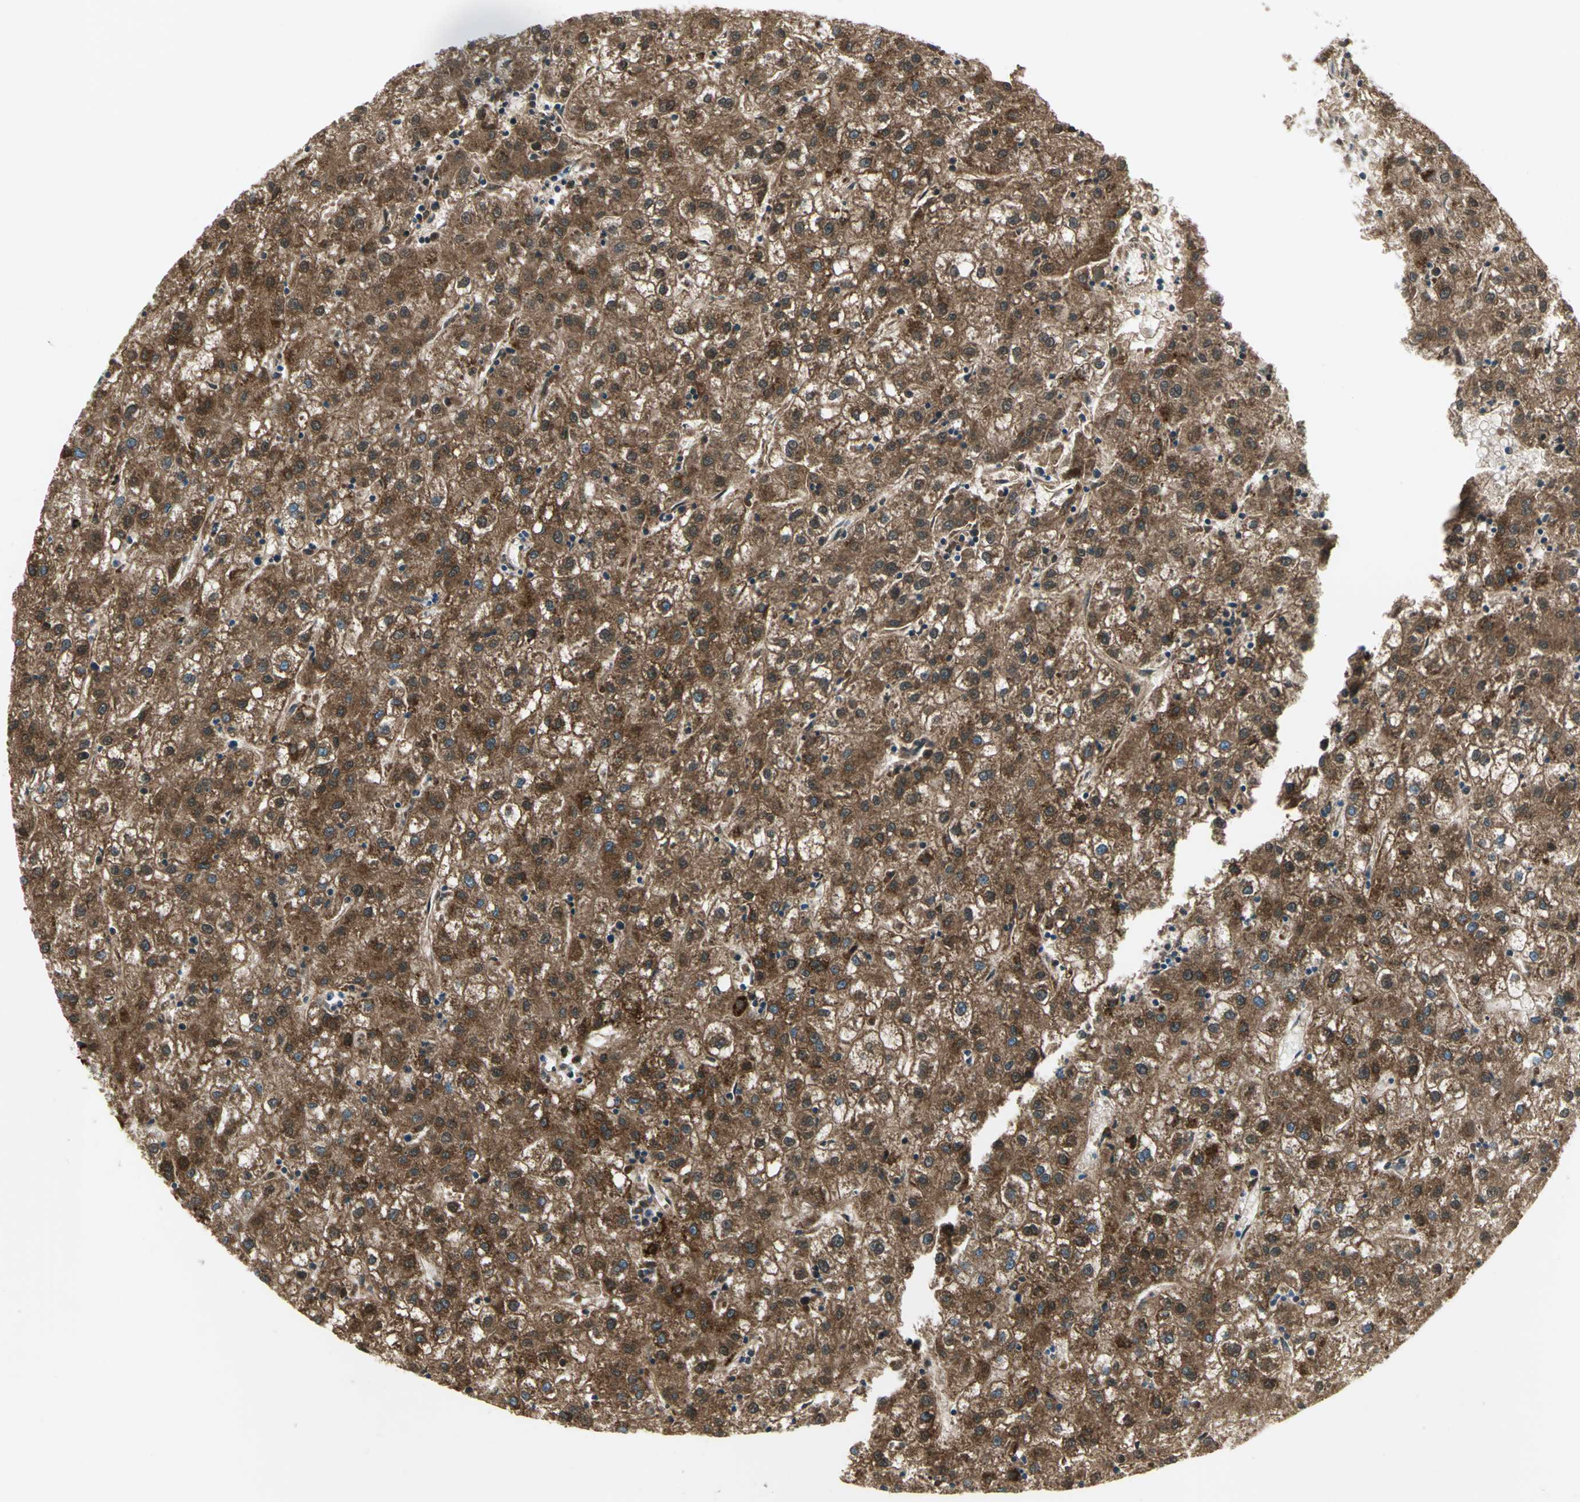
{"staining": {"intensity": "strong", "quantity": ">75%", "location": "cytoplasmic/membranous"}, "tissue": "liver cancer", "cell_type": "Tumor cells", "image_type": "cancer", "snomed": [{"axis": "morphology", "description": "Carcinoma, Hepatocellular, NOS"}, {"axis": "topography", "description": "Liver"}], "caption": "Immunohistochemical staining of liver cancer demonstrates strong cytoplasmic/membranous protein expression in approximately >75% of tumor cells.", "gene": "ACADM", "patient": {"sex": "male", "age": 72}}